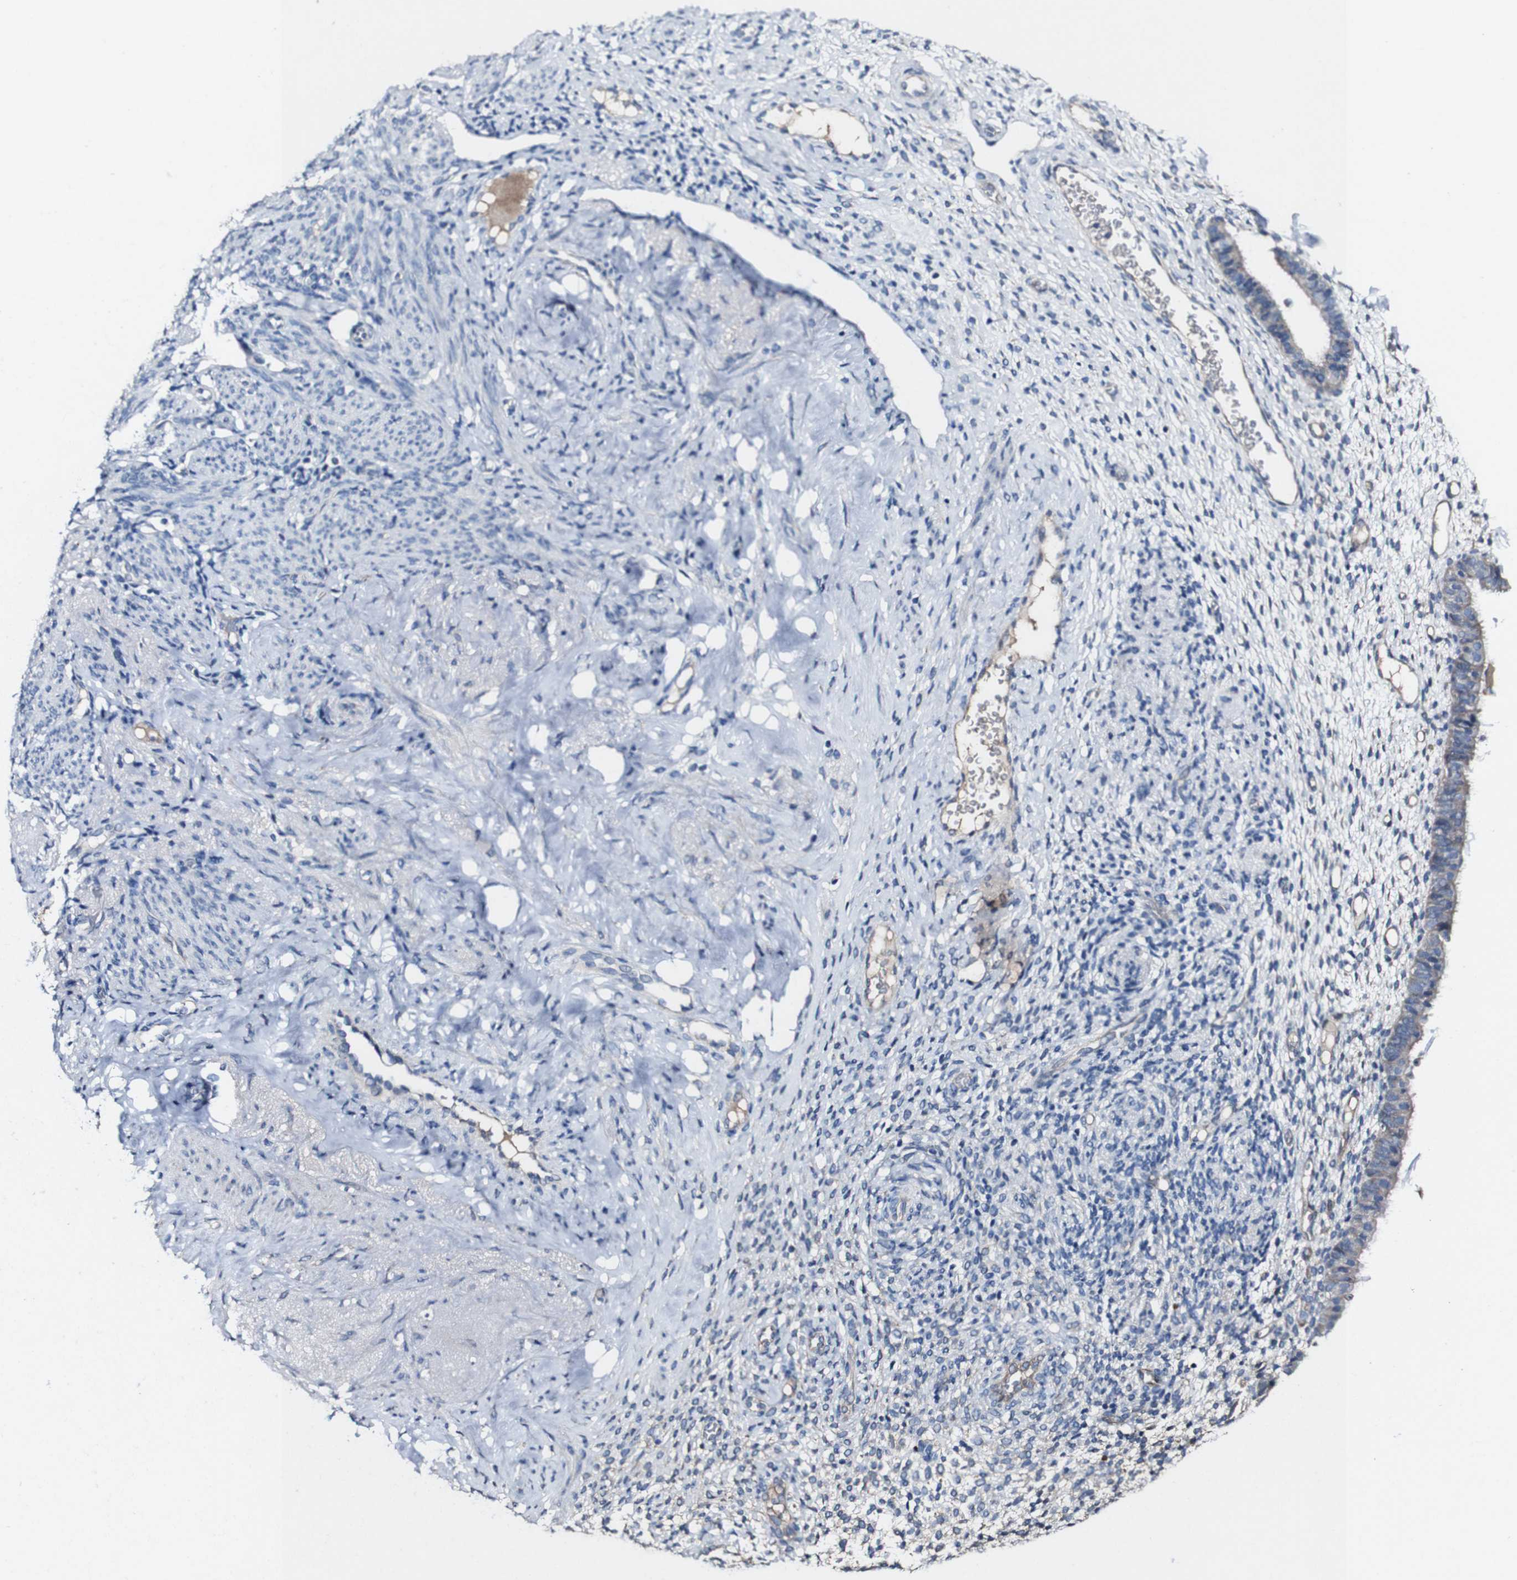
{"staining": {"intensity": "negative", "quantity": "none", "location": "none"}, "tissue": "endometrium", "cell_type": "Cells in endometrial stroma", "image_type": "normal", "snomed": [{"axis": "morphology", "description": "Normal tissue, NOS"}, {"axis": "topography", "description": "Endometrium"}], "caption": "Image shows no protein staining in cells in endometrial stroma of normal endometrium. Brightfield microscopy of IHC stained with DAB (brown) and hematoxylin (blue), captured at high magnification.", "gene": "GRAMD1A", "patient": {"sex": "female", "age": 61}}